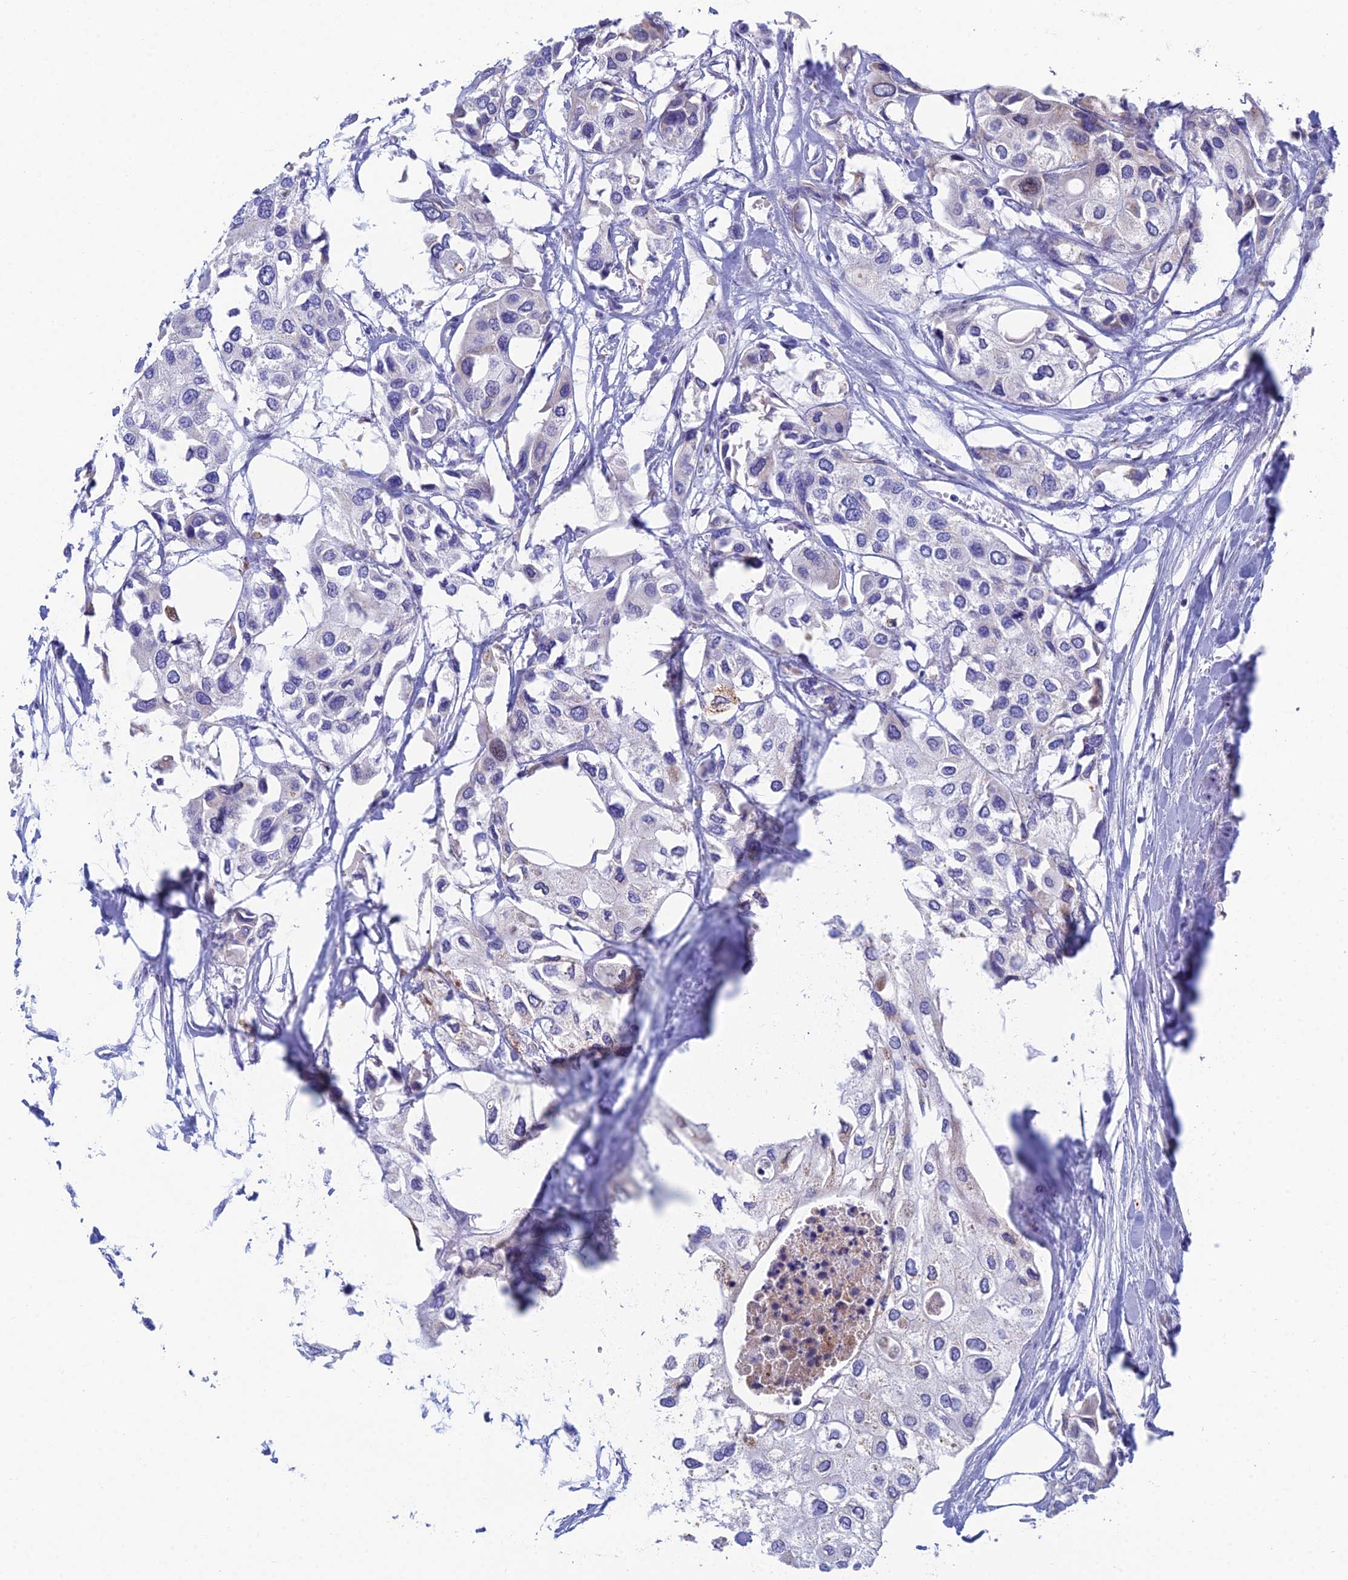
{"staining": {"intensity": "negative", "quantity": "none", "location": "none"}, "tissue": "urothelial cancer", "cell_type": "Tumor cells", "image_type": "cancer", "snomed": [{"axis": "morphology", "description": "Urothelial carcinoma, High grade"}, {"axis": "topography", "description": "Urinary bladder"}], "caption": "An immunohistochemistry micrograph of urothelial cancer is shown. There is no staining in tumor cells of urothelial cancer.", "gene": "CFAP210", "patient": {"sex": "male", "age": 64}}